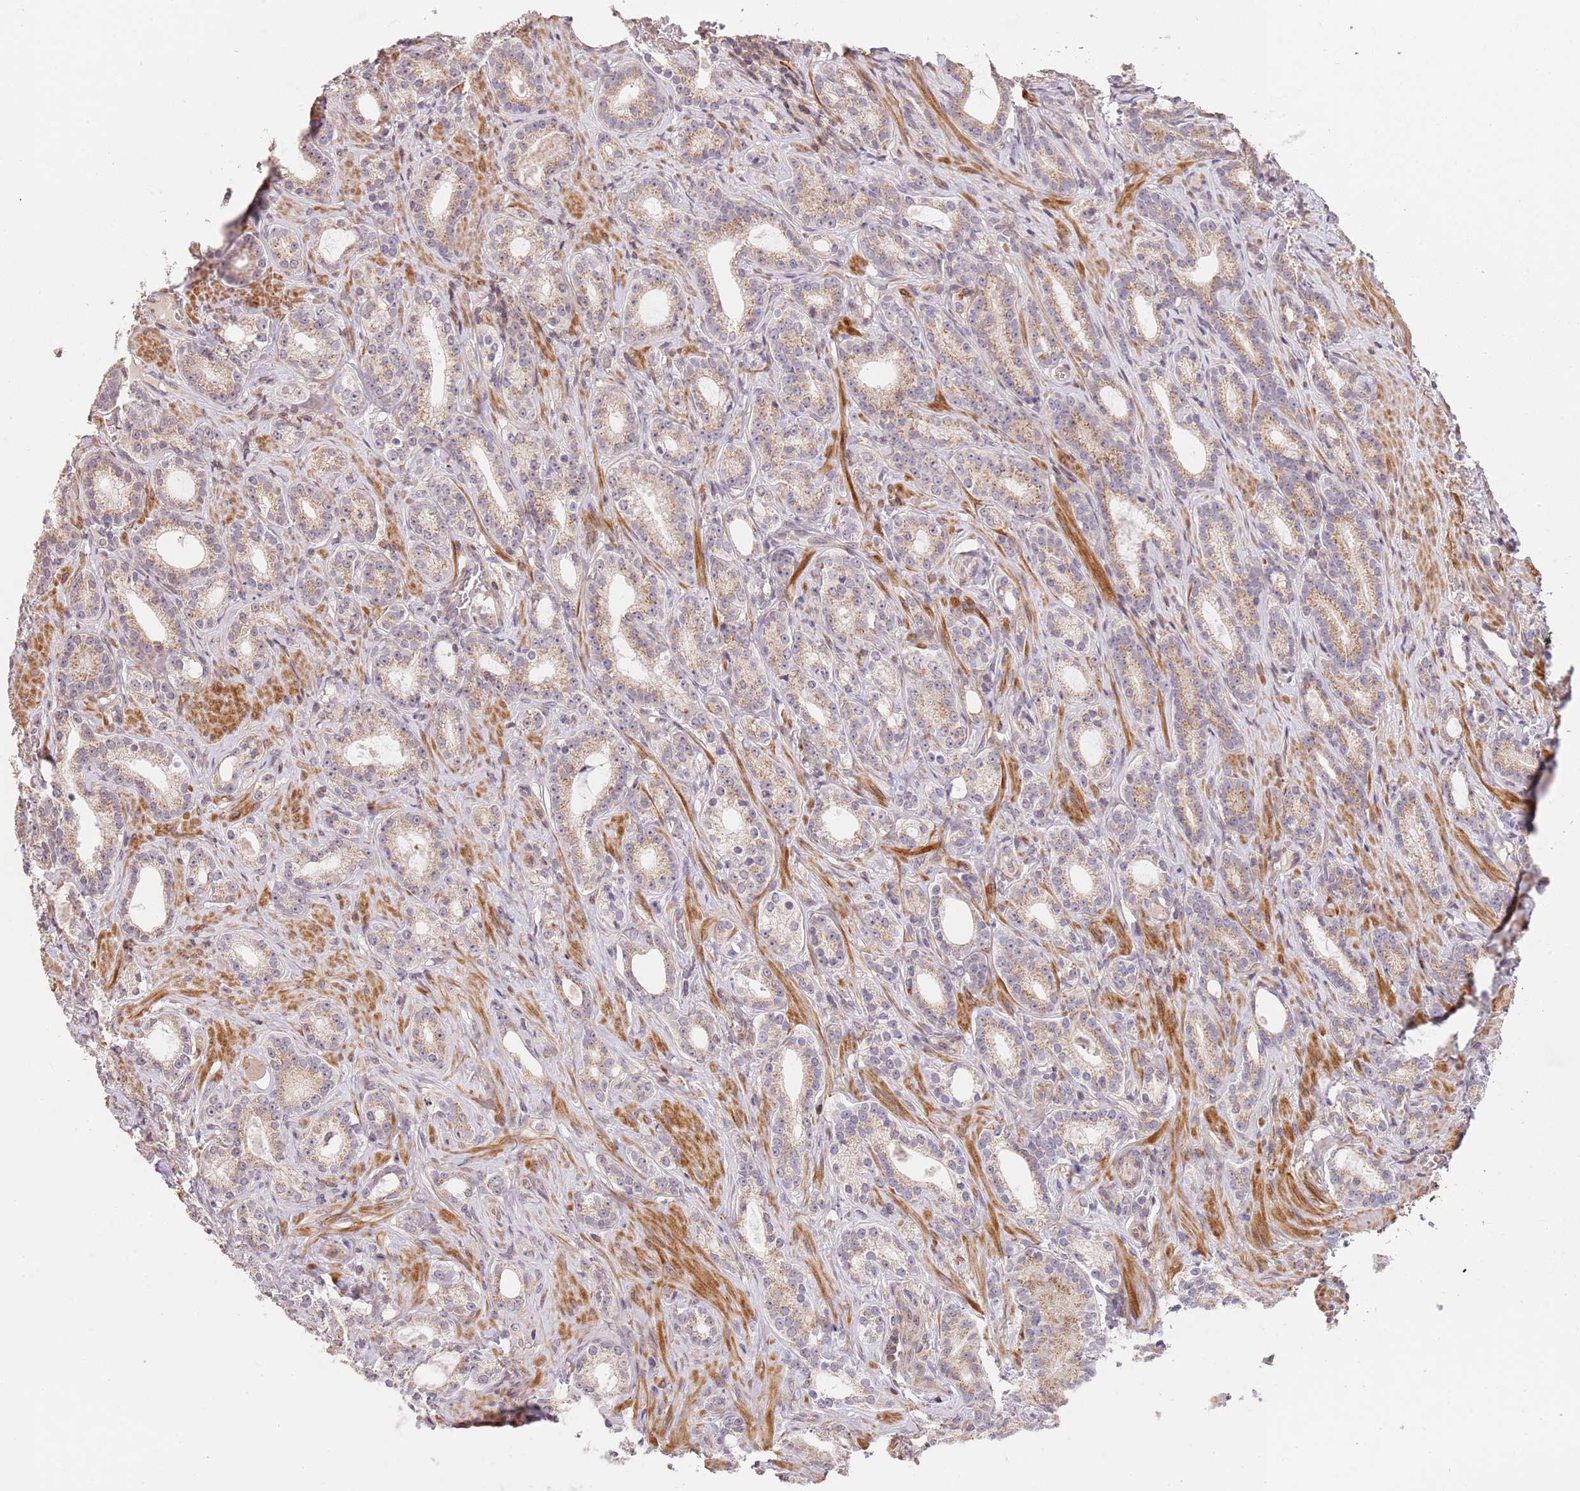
{"staining": {"intensity": "moderate", "quantity": "25%-75%", "location": "cytoplasmic/membranous"}, "tissue": "prostate cancer", "cell_type": "Tumor cells", "image_type": "cancer", "snomed": [{"axis": "morphology", "description": "Adenocarcinoma, Low grade"}, {"axis": "topography", "description": "Prostate"}], "caption": "About 25%-75% of tumor cells in human prostate low-grade adenocarcinoma display moderate cytoplasmic/membranous protein positivity as visualized by brown immunohistochemical staining.", "gene": "SLC16A4", "patient": {"sex": "male", "age": 71}}